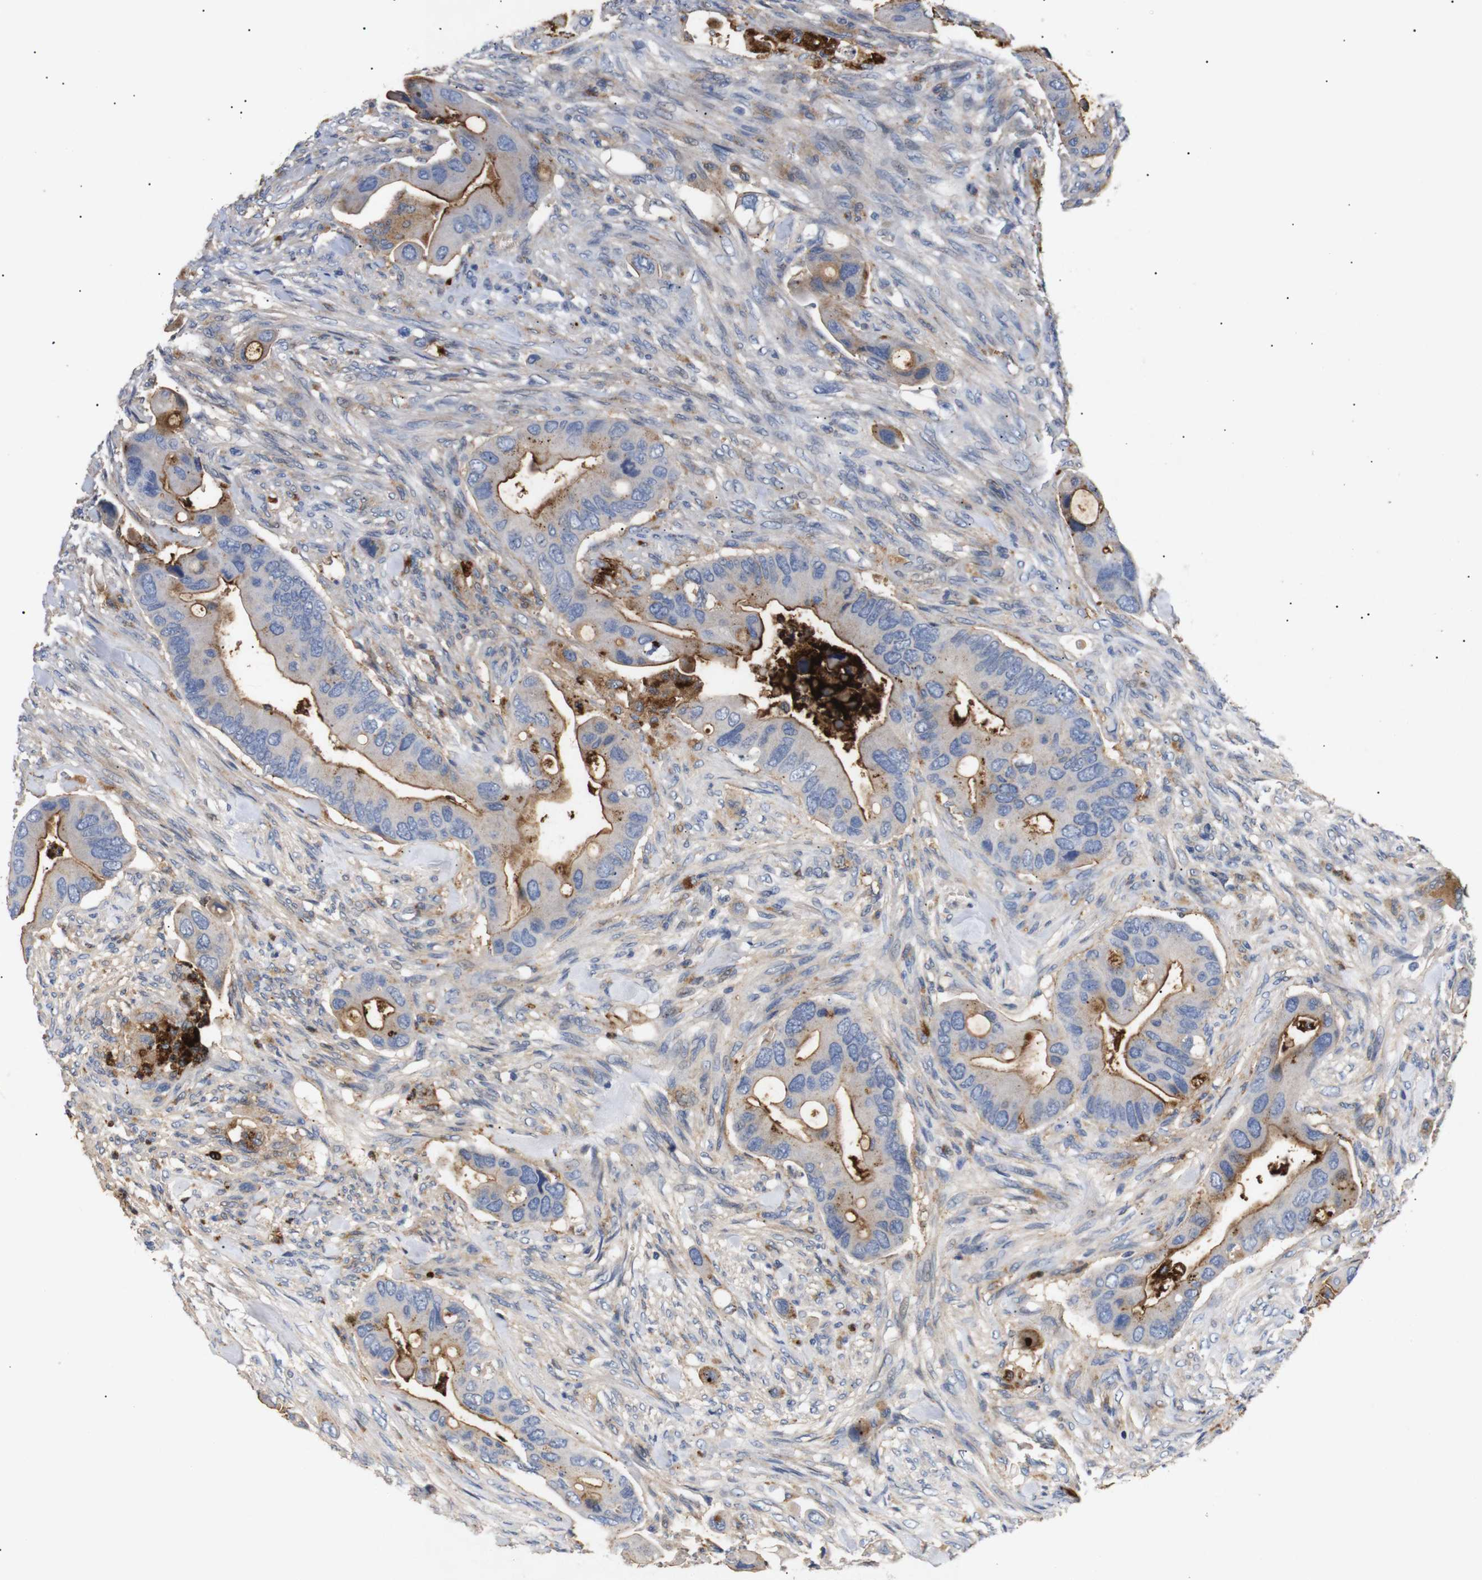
{"staining": {"intensity": "strong", "quantity": "<25%", "location": "cytoplasmic/membranous"}, "tissue": "colorectal cancer", "cell_type": "Tumor cells", "image_type": "cancer", "snomed": [{"axis": "morphology", "description": "Adenocarcinoma, NOS"}, {"axis": "topography", "description": "Rectum"}], "caption": "Brown immunohistochemical staining in adenocarcinoma (colorectal) shows strong cytoplasmic/membranous positivity in about <25% of tumor cells.", "gene": "SDCBP", "patient": {"sex": "female", "age": 57}}